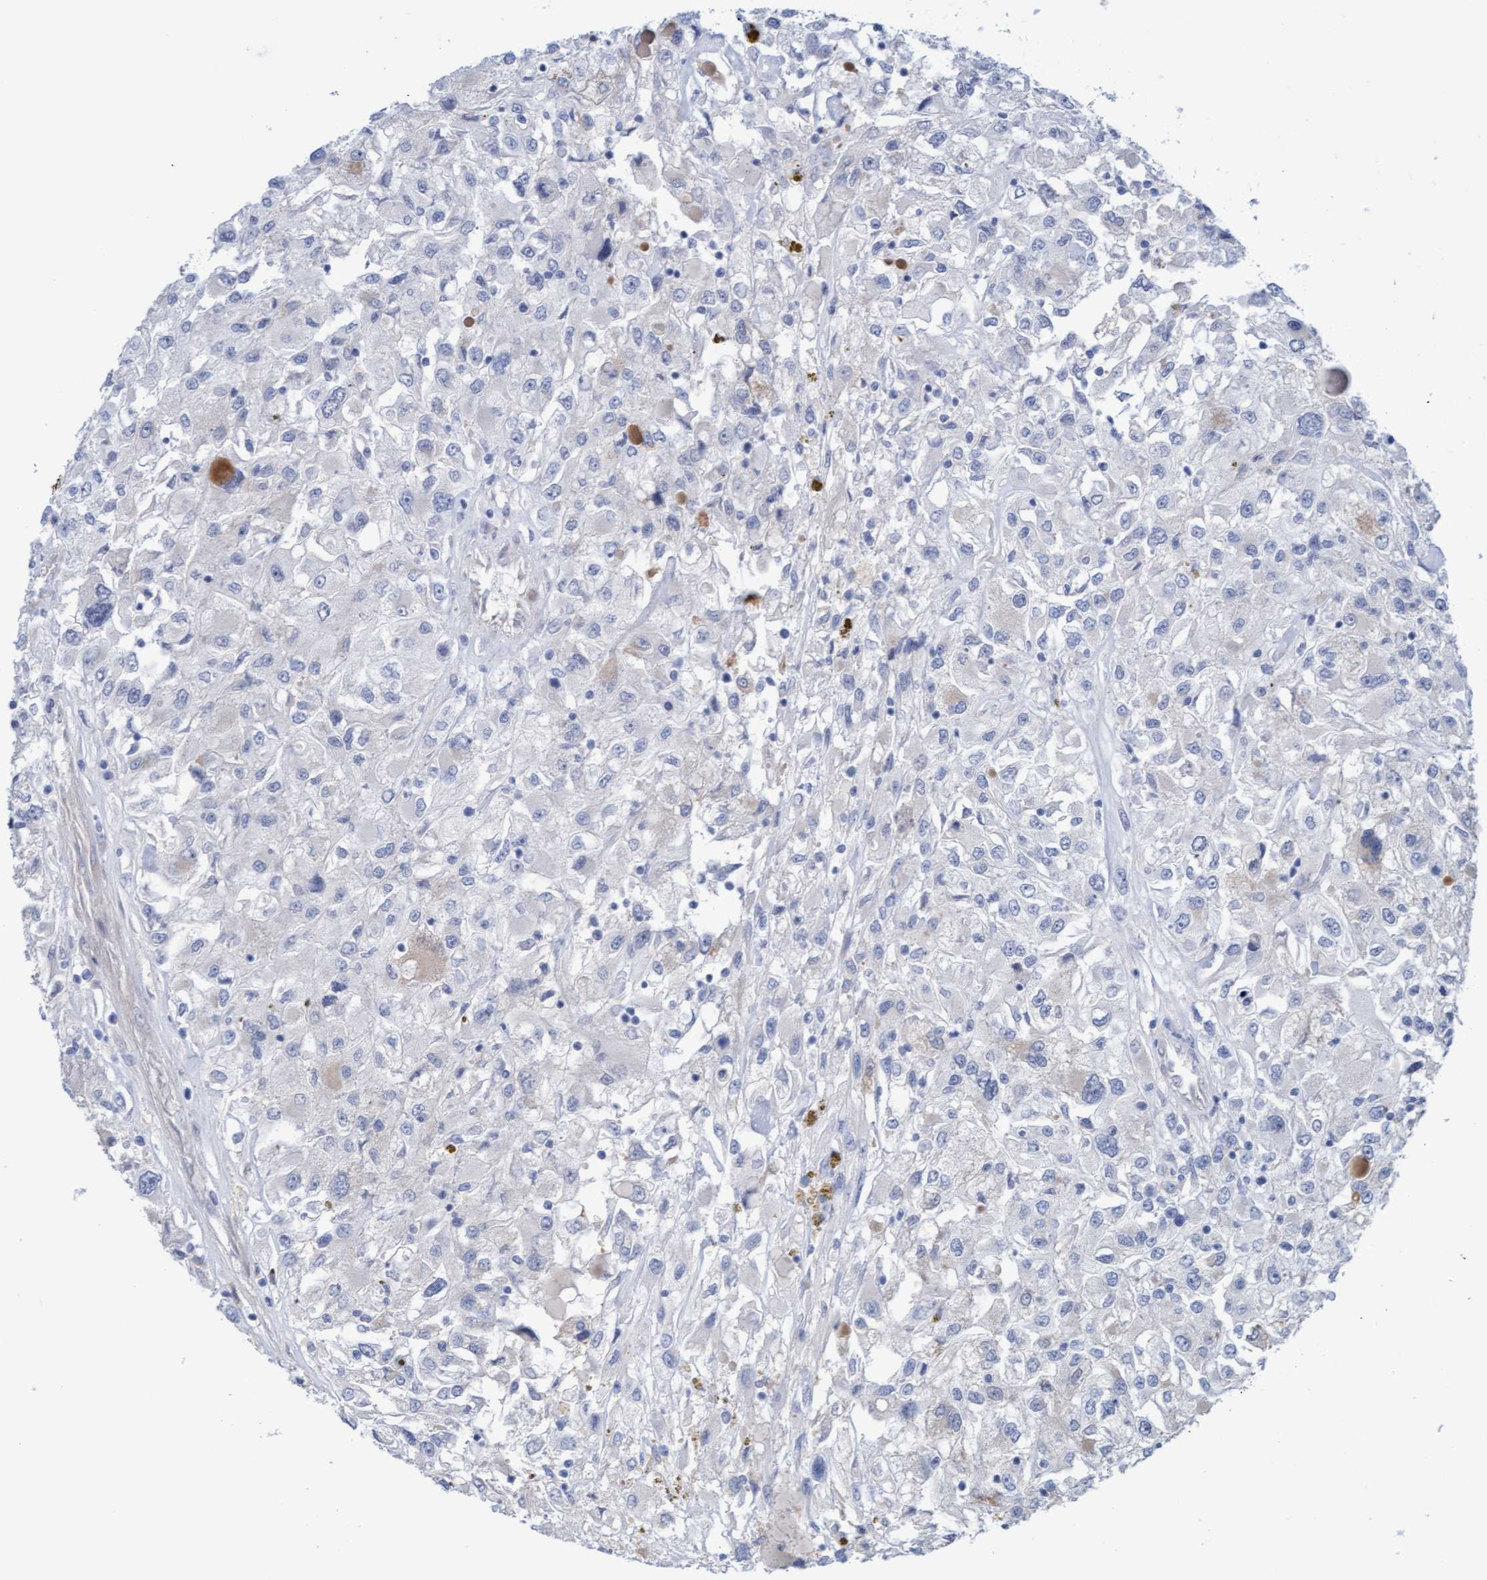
{"staining": {"intensity": "negative", "quantity": "none", "location": "none"}, "tissue": "renal cancer", "cell_type": "Tumor cells", "image_type": "cancer", "snomed": [{"axis": "morphology", "description": "Adenocarcinoma, NOS"}, {"axis": "topography", "description": "Kidney"}], "caption": "Immunohistochemistry (IHC) micrograph of neoplastic tissue: human renal cancer (adenocarcinoma) stained with DAB (3,3'-diaminobenzidine) displays no significant protein expression in tumor cells. Nuclei are stained in blue.", "gene": "STXBP1", "patient": {"sex": "female", "age": 52}}